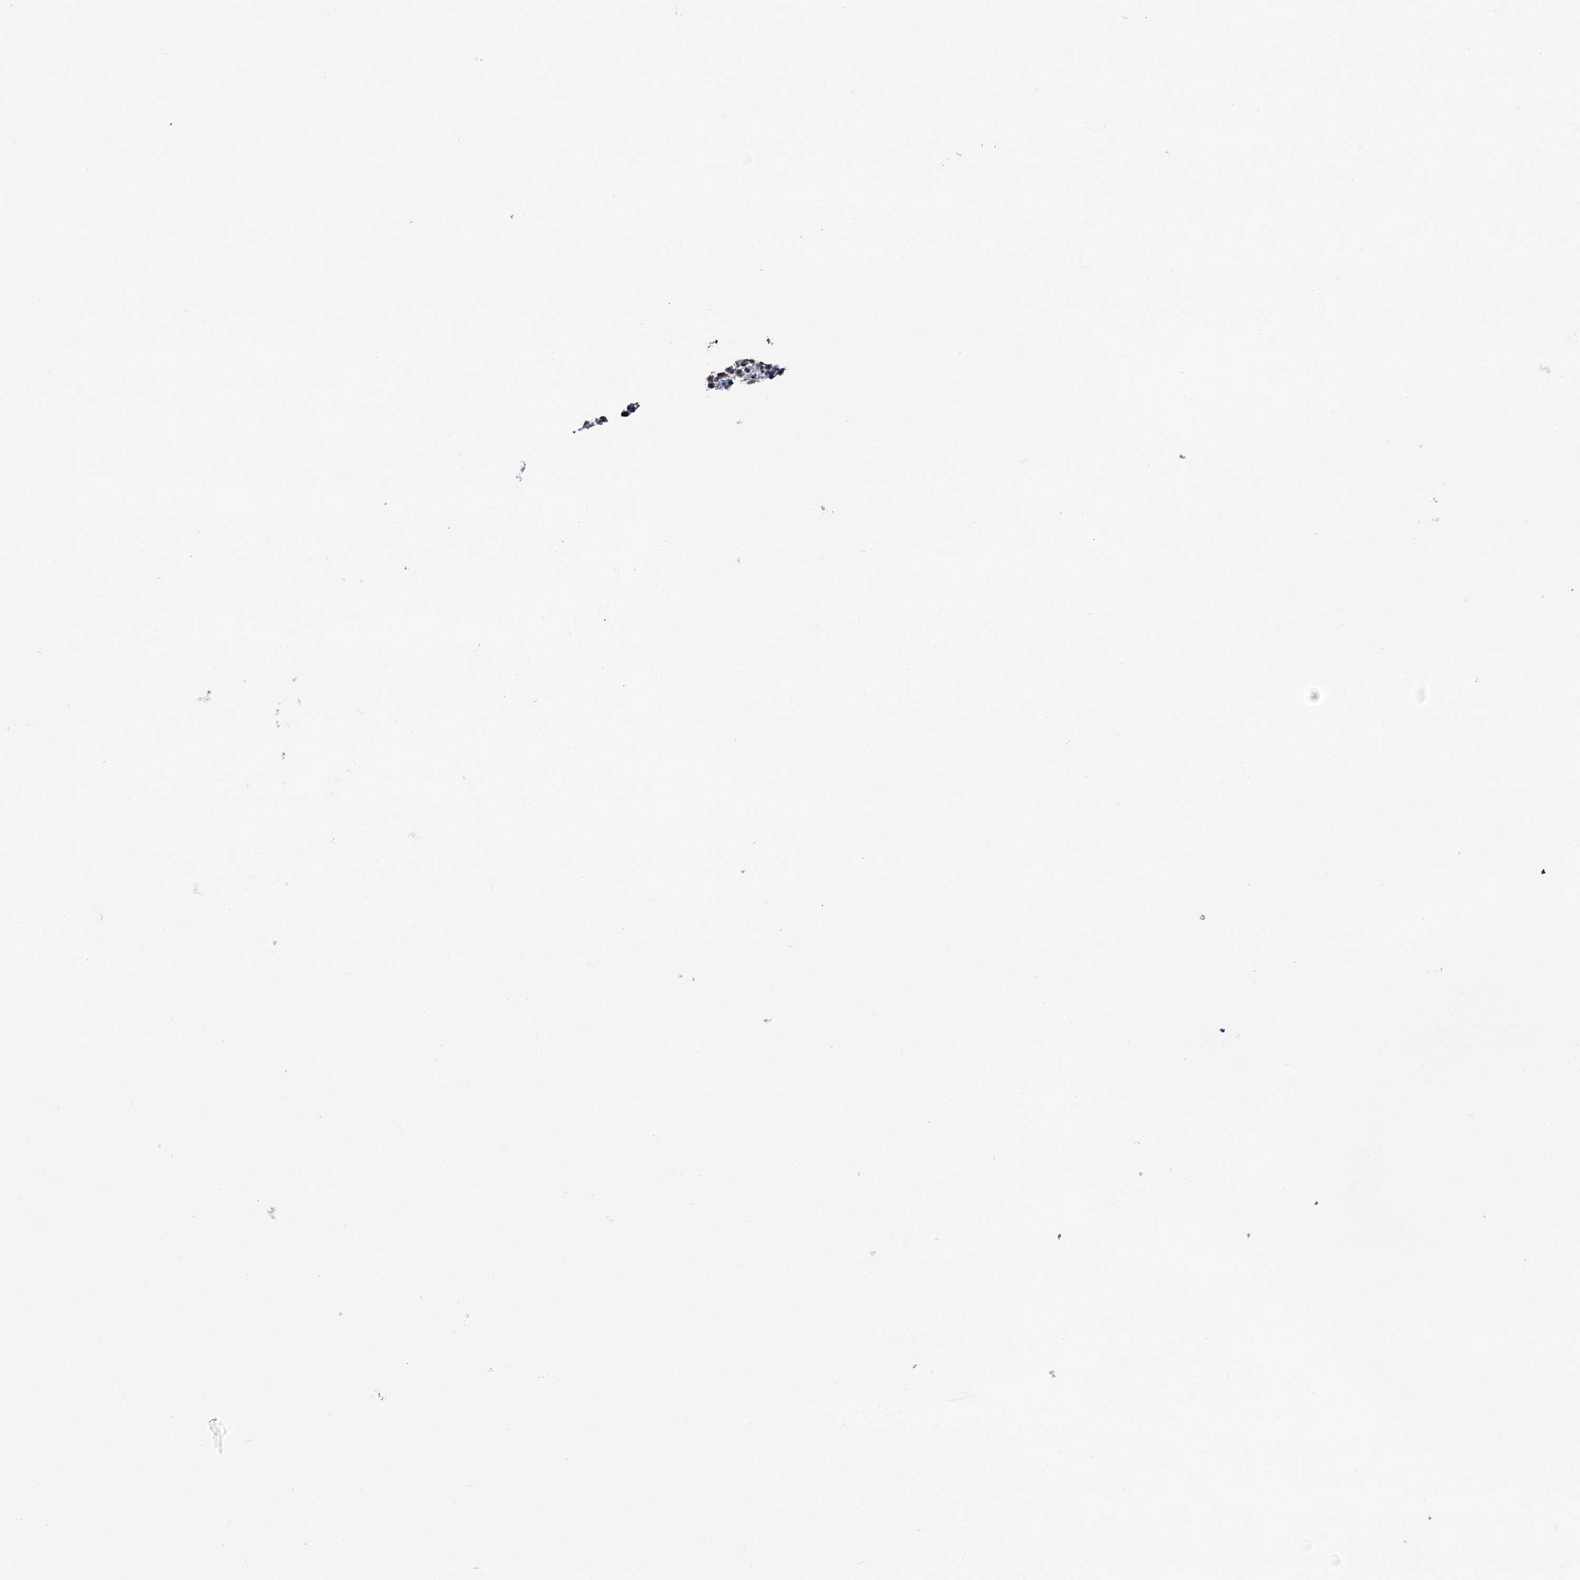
{"staining": {"intensity": "moderate", "quantity": "<25%", "location": "cytoplasmic/membranous,nuclear"}, "tissue": "melanoma", "cell_type": "Tumor cells", "image_type": "cancer", "snomed": [{"axis": "morphology", "description": "Malignant melanoma, NOS"}, {"axis": "topography", "description": "Skin"}], "caption": "Tumor cells reveal moderate cytoplasmic/membranous and nuclear staining in about <25% of cells in melanoma.", "gene": "ATAD1", "patient": {"sex": "female", "age": 55}}